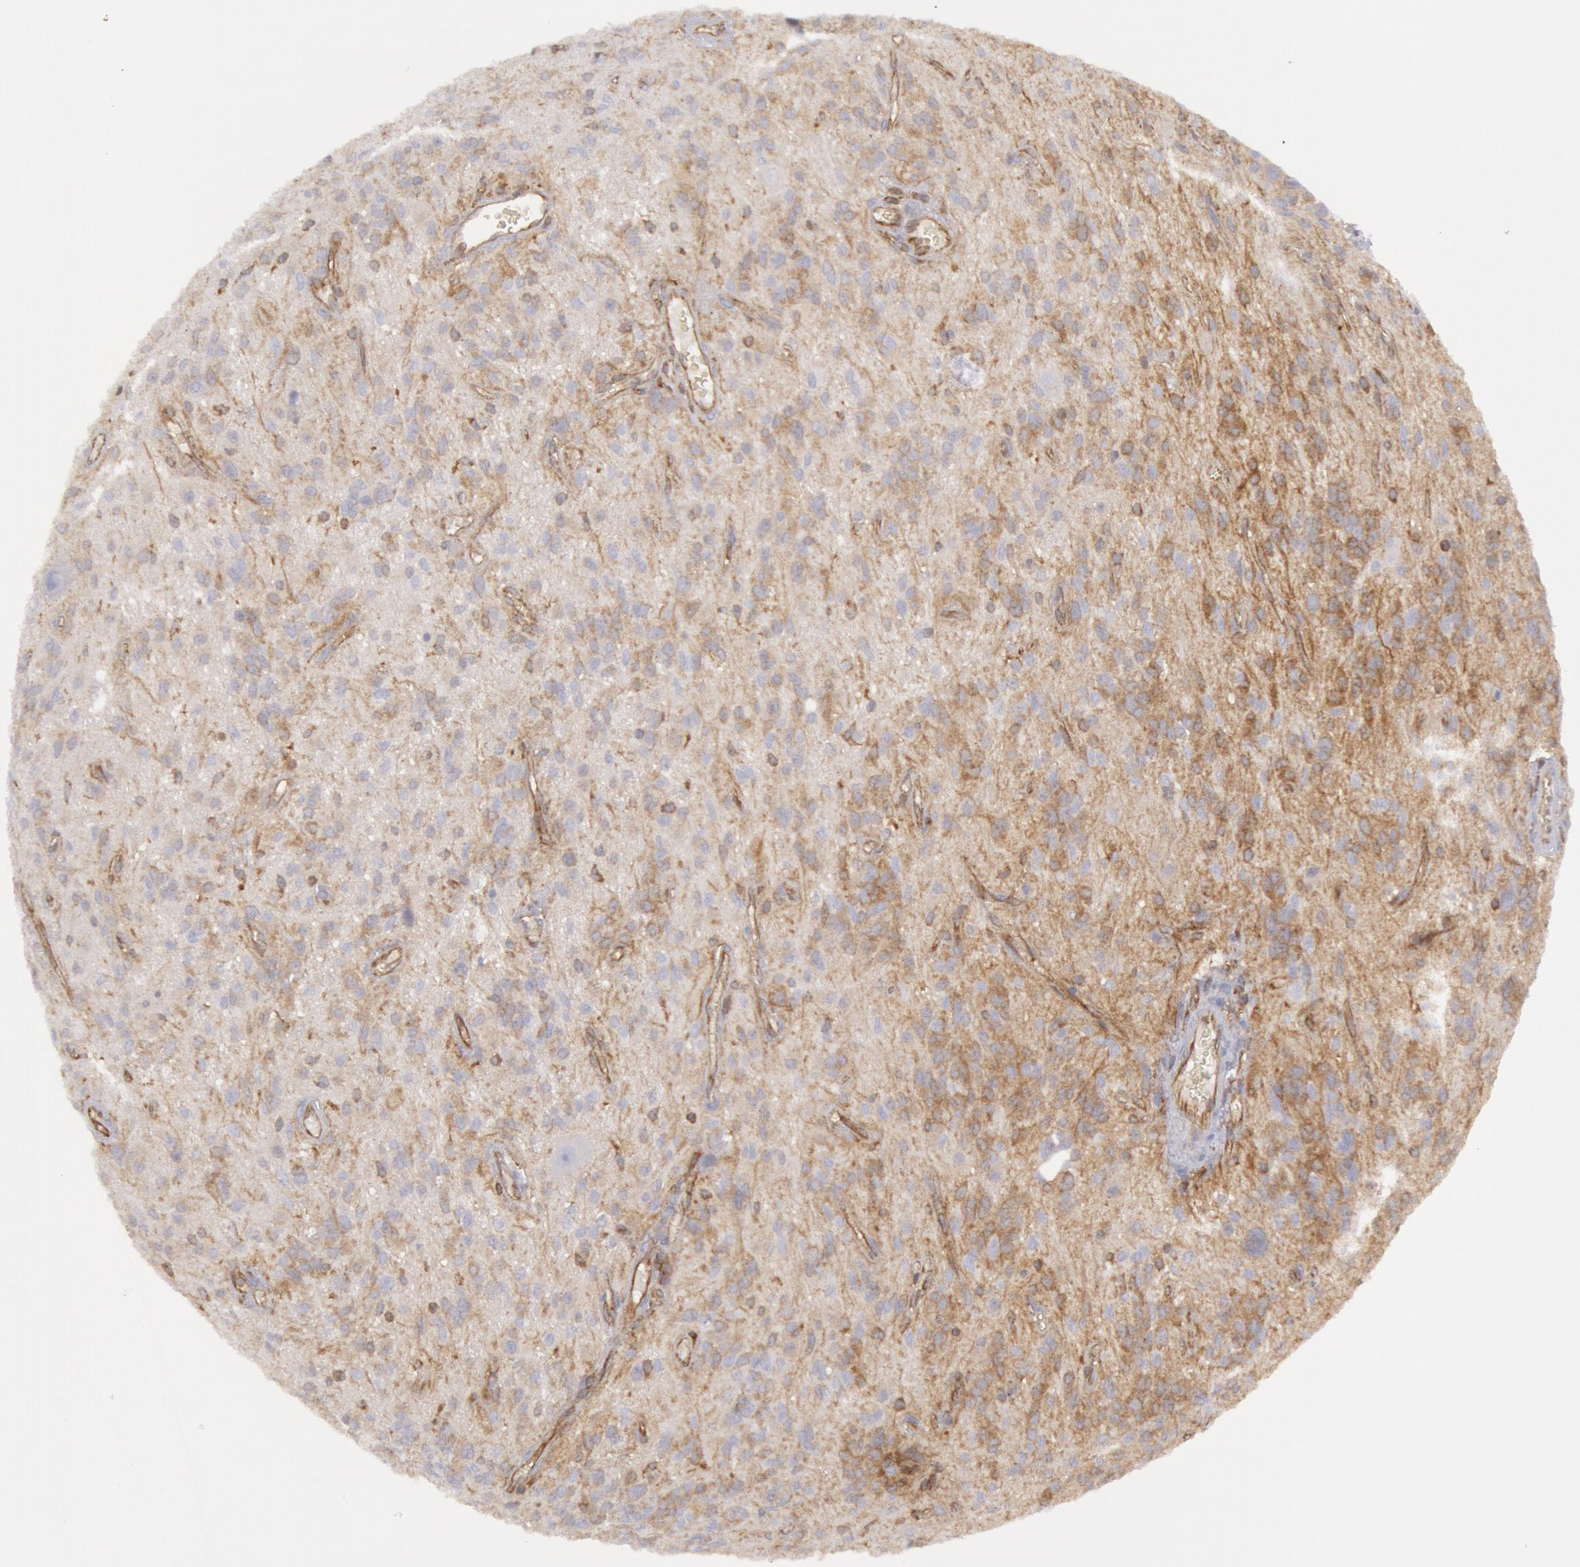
{"staining": {"intensity": "weak", "quantity": "<25%", "location": "cytoplasmic/membranous"}, "tissue": "glioma", "cell_type": "Tumor cells", "image_type": "cancer", "snomed": [{"axis": "morphology", "description": "Glioma, malignant, Low grade"}, {"axis": "topography", "description": "Brain"}], "caption": "Immunohistochemical staining of human malignant low-grade glioma demonstrates no significant expression in tumor cells. (DAB immunohistochemistry (IHC) with hematoxylin counter stain).", "gene": "IKBKB", "patient": {"sex": "female", "age": 15}}